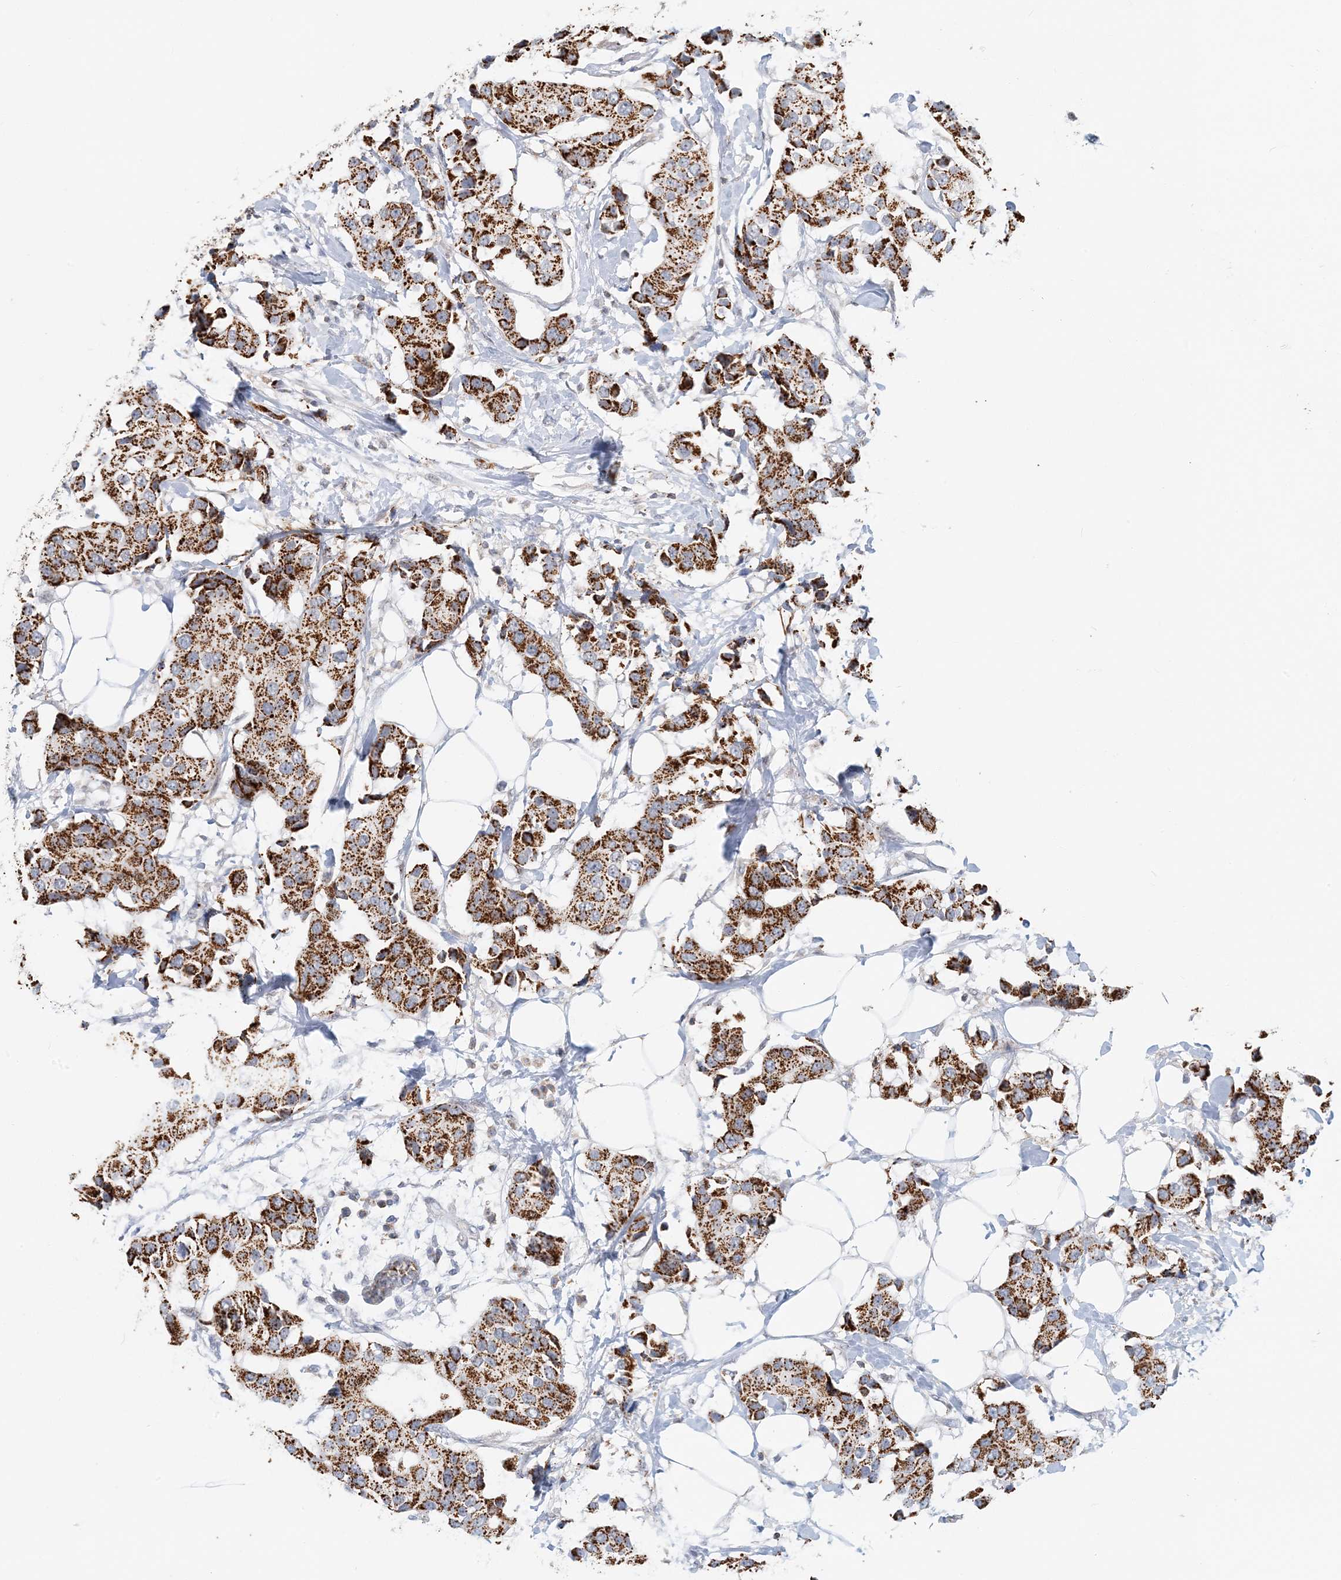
{"staining": {"intensity": "strong", "quantity": ">75%", "location": "cytoplasmic/membranous"}, "tissue": "breast cancer", "cell_type": "Tumor cells", "image_type": "cancer", "snomed": [{"axis": "morphology", "description": "Normal tissue, NOS"}, {"axis": "morphology", "description": "Duct carcinoma"}, {"axis": "topography", "description": "Breast"}], "caption": "Immunohistochemical staining of human breast invasive ductal carcinoma displays high levels of strong cytoplasmic/membranous protein staining in about >75% of tumor cells.", "gene": "BDH1", "patient": {"sex": "female", "age": 39}}